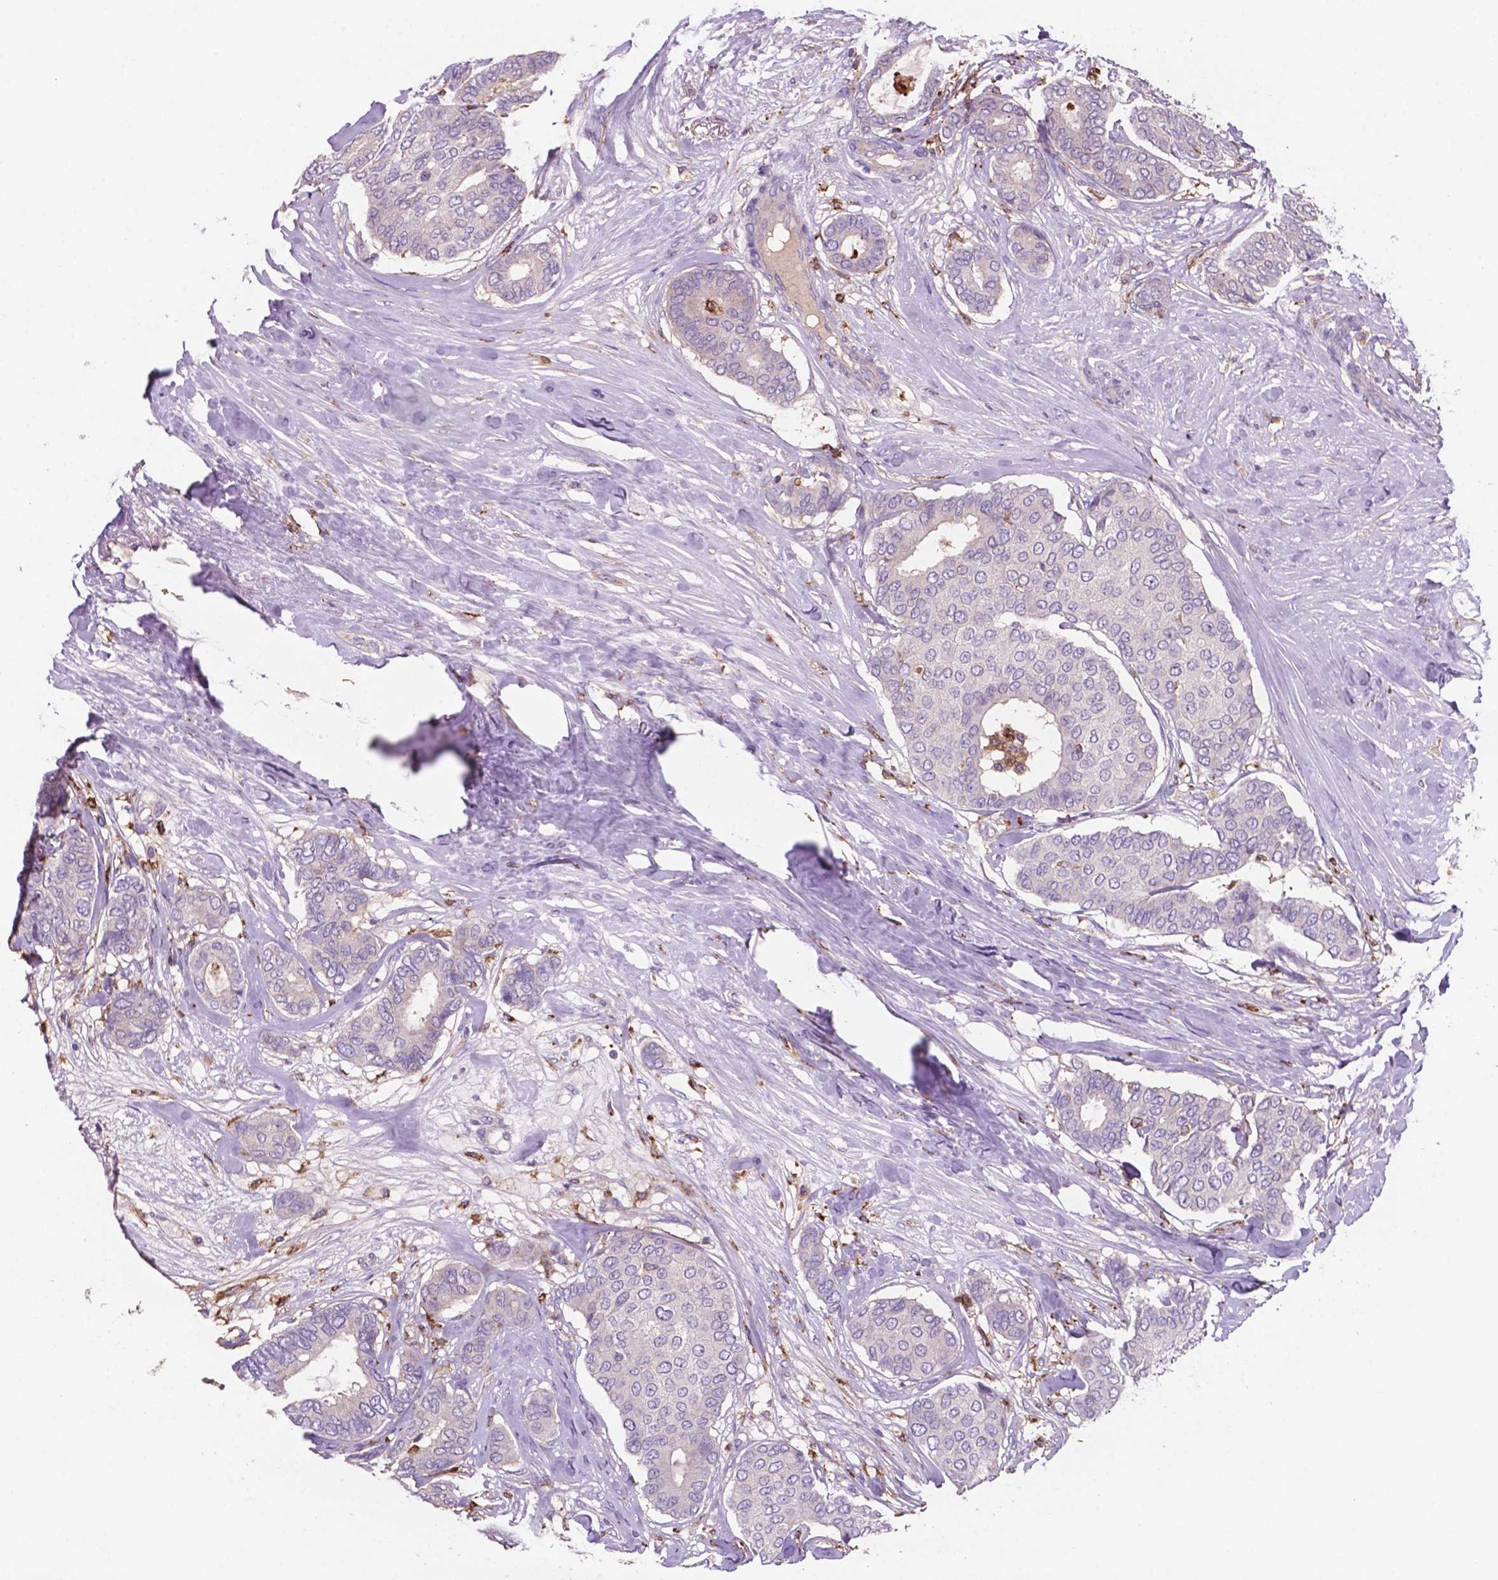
{"staining": {"intensity": "negative", "quantity": "none", "location": "none"}, "tissue": "breast cancer", "cell_type": "Tumor cells", "image_type": "cancer", "snomed": [{"axis": "morphology", "description": "Duct carcinoma"}, {"axis": "topography", "description": "Breast"}], "caption": "A high-resolution image shows immunohistochemistry staining of infiltrating ductal carcinoma (breast), which exhibits no significant expression in tumor cells.", "gene": "MKRN2OS", "patient": {"sex": "female", "age": 75}}